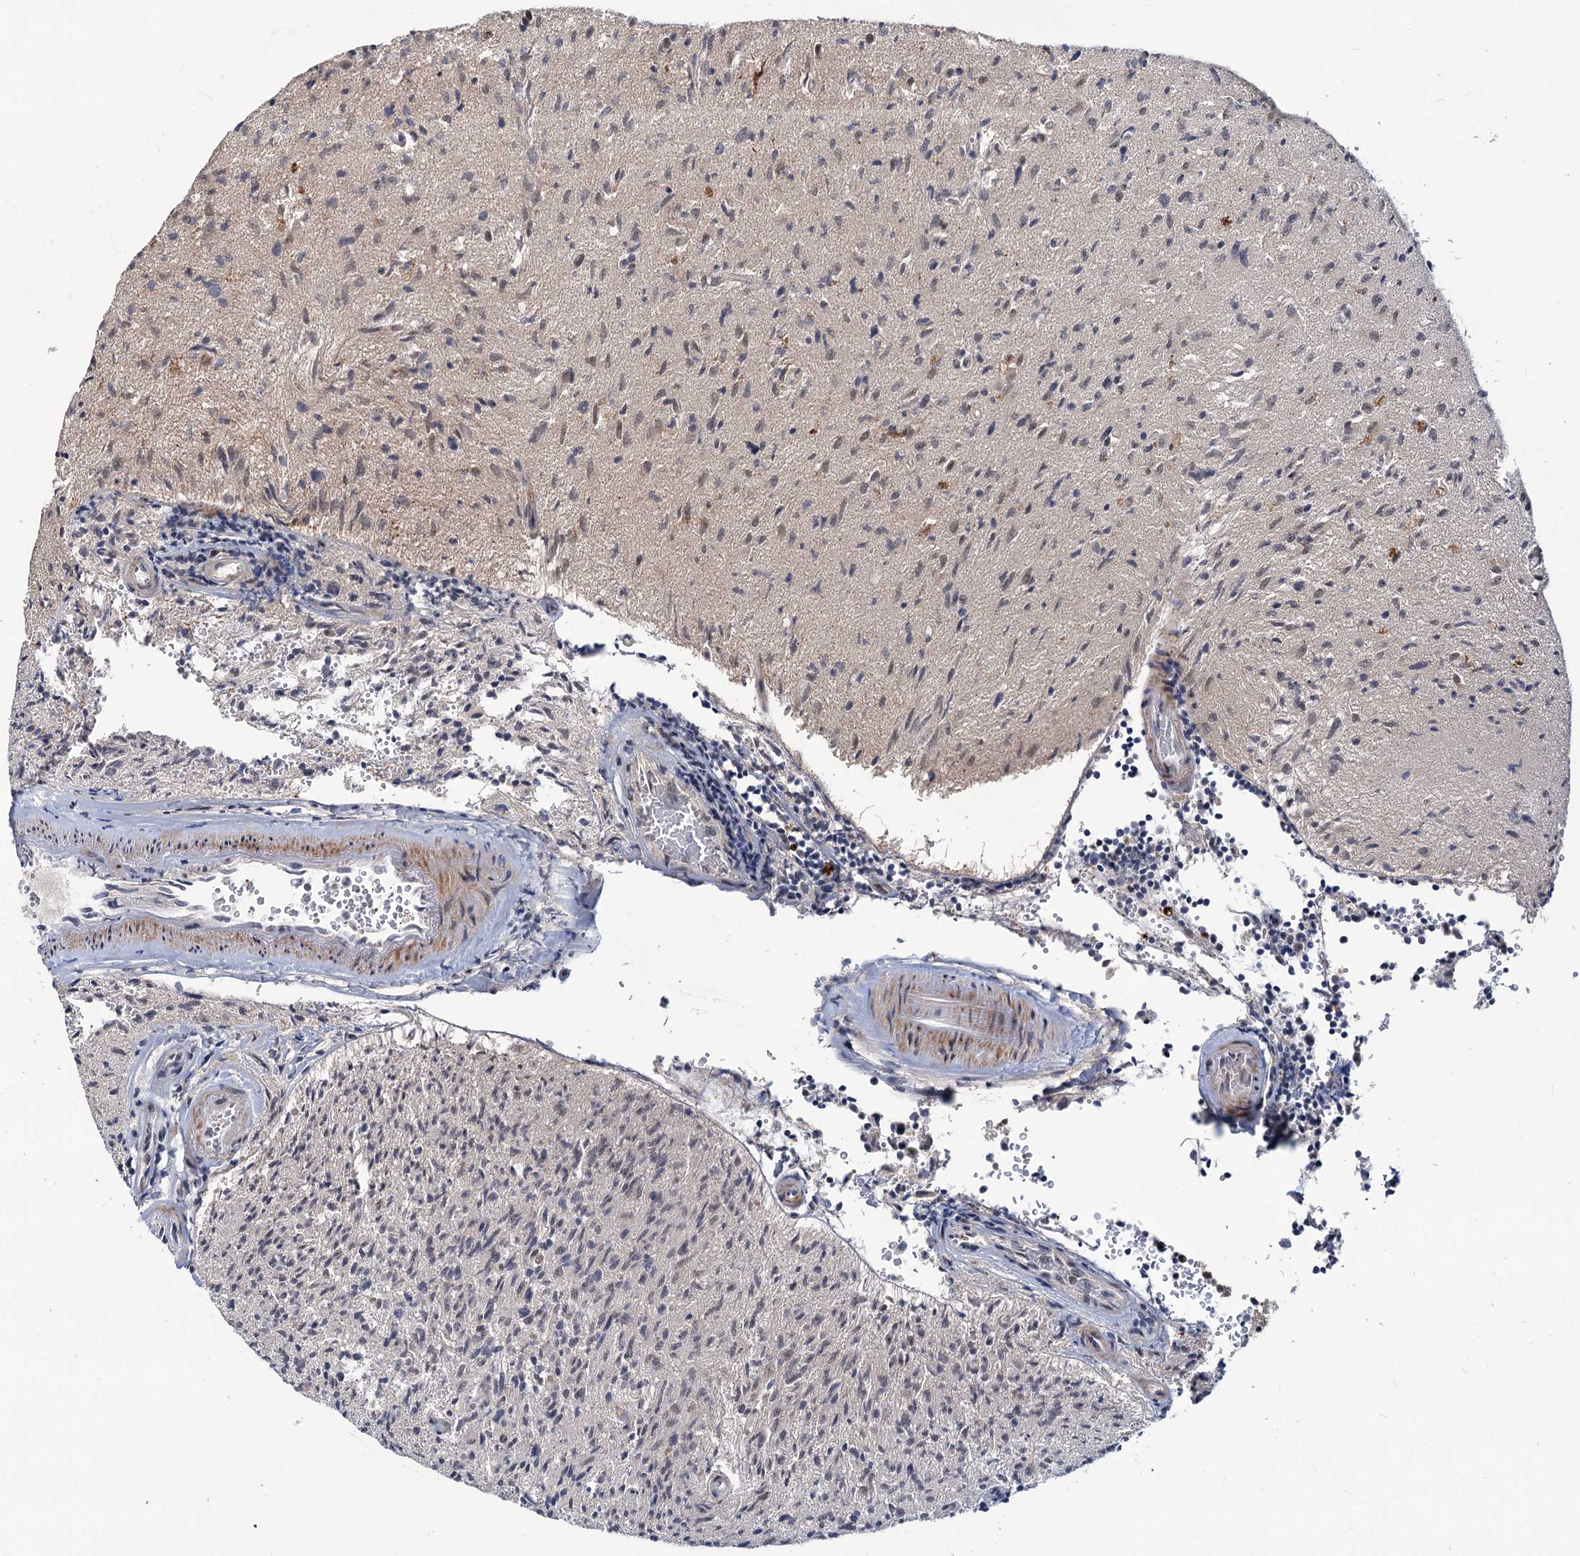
{"staining": {"intensity": "moderate", "quantity": "25%-75%", "location": "nuclear"}, "tissue": "glioma", "cell_type": "Tumor cells", "image_type": "cancer", "snomed": [{"axis": "morphology", "description": "Glioma, malignant, High grade"}, {"axis": "topography", "description": "Brain"}], "caption": "Tumor cells display medium levels of moderate nuclear expression in about 25%-75% of cells in human malignant high-grade glioma.", "gene": "PHF8", "patient": {"sex": "female", "age": 57}}